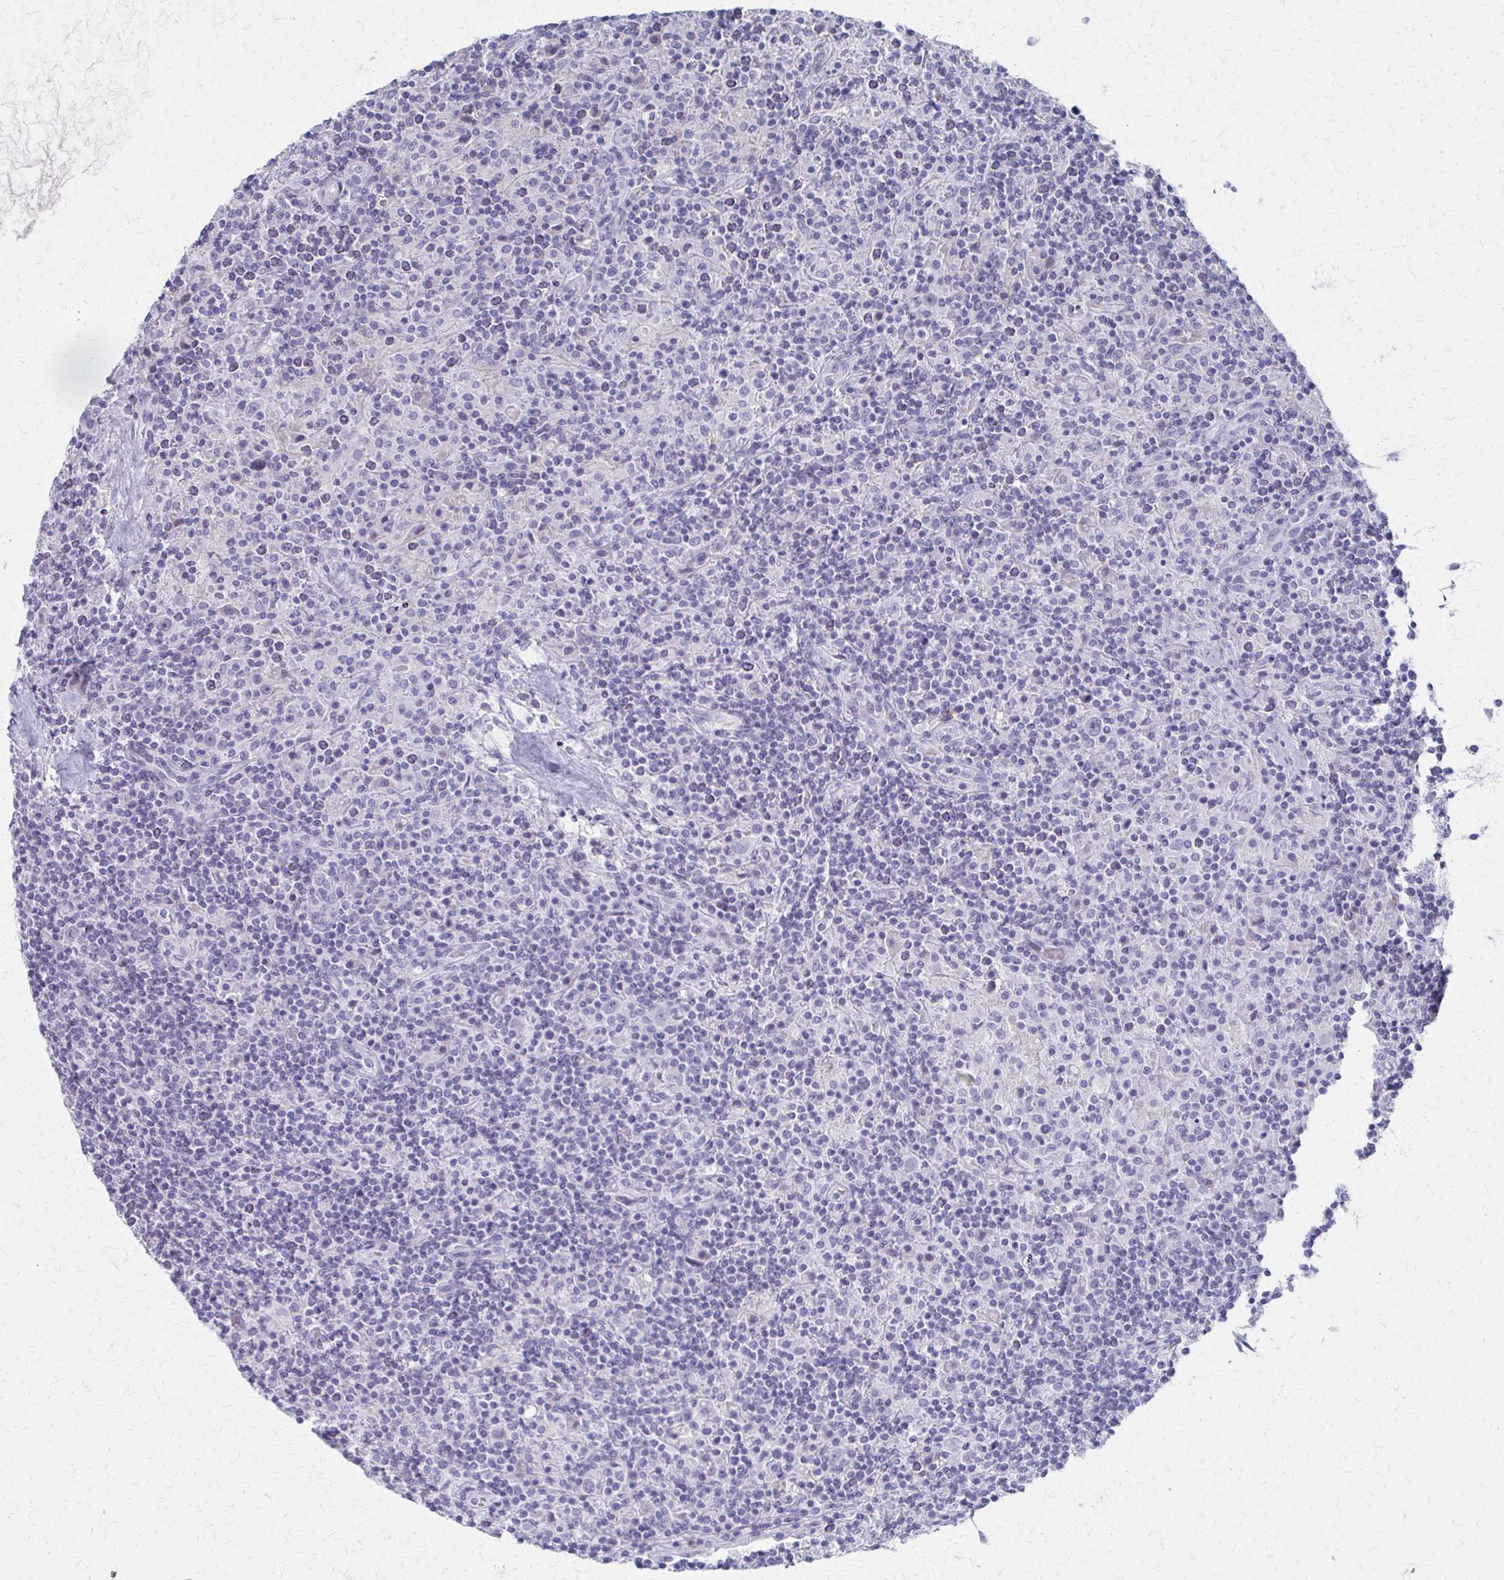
{"staining": {"intensity": "negative", "quantity": "none", "location": "none"}, "tissue": "lymphoma", "cell_type": "Tumor cells", "image_type": "cancer", "snomed": [{"axis": "morphology", "description": "Hodgkin's disease, NOS"}, {"axis": "topography", "description": "Lymph node"}], "caption": "The image displays no staining of tumor cells in Hodgkin's disease.", "gene": "MS4A2", "patient": {"sex": "male", "age": 70}}